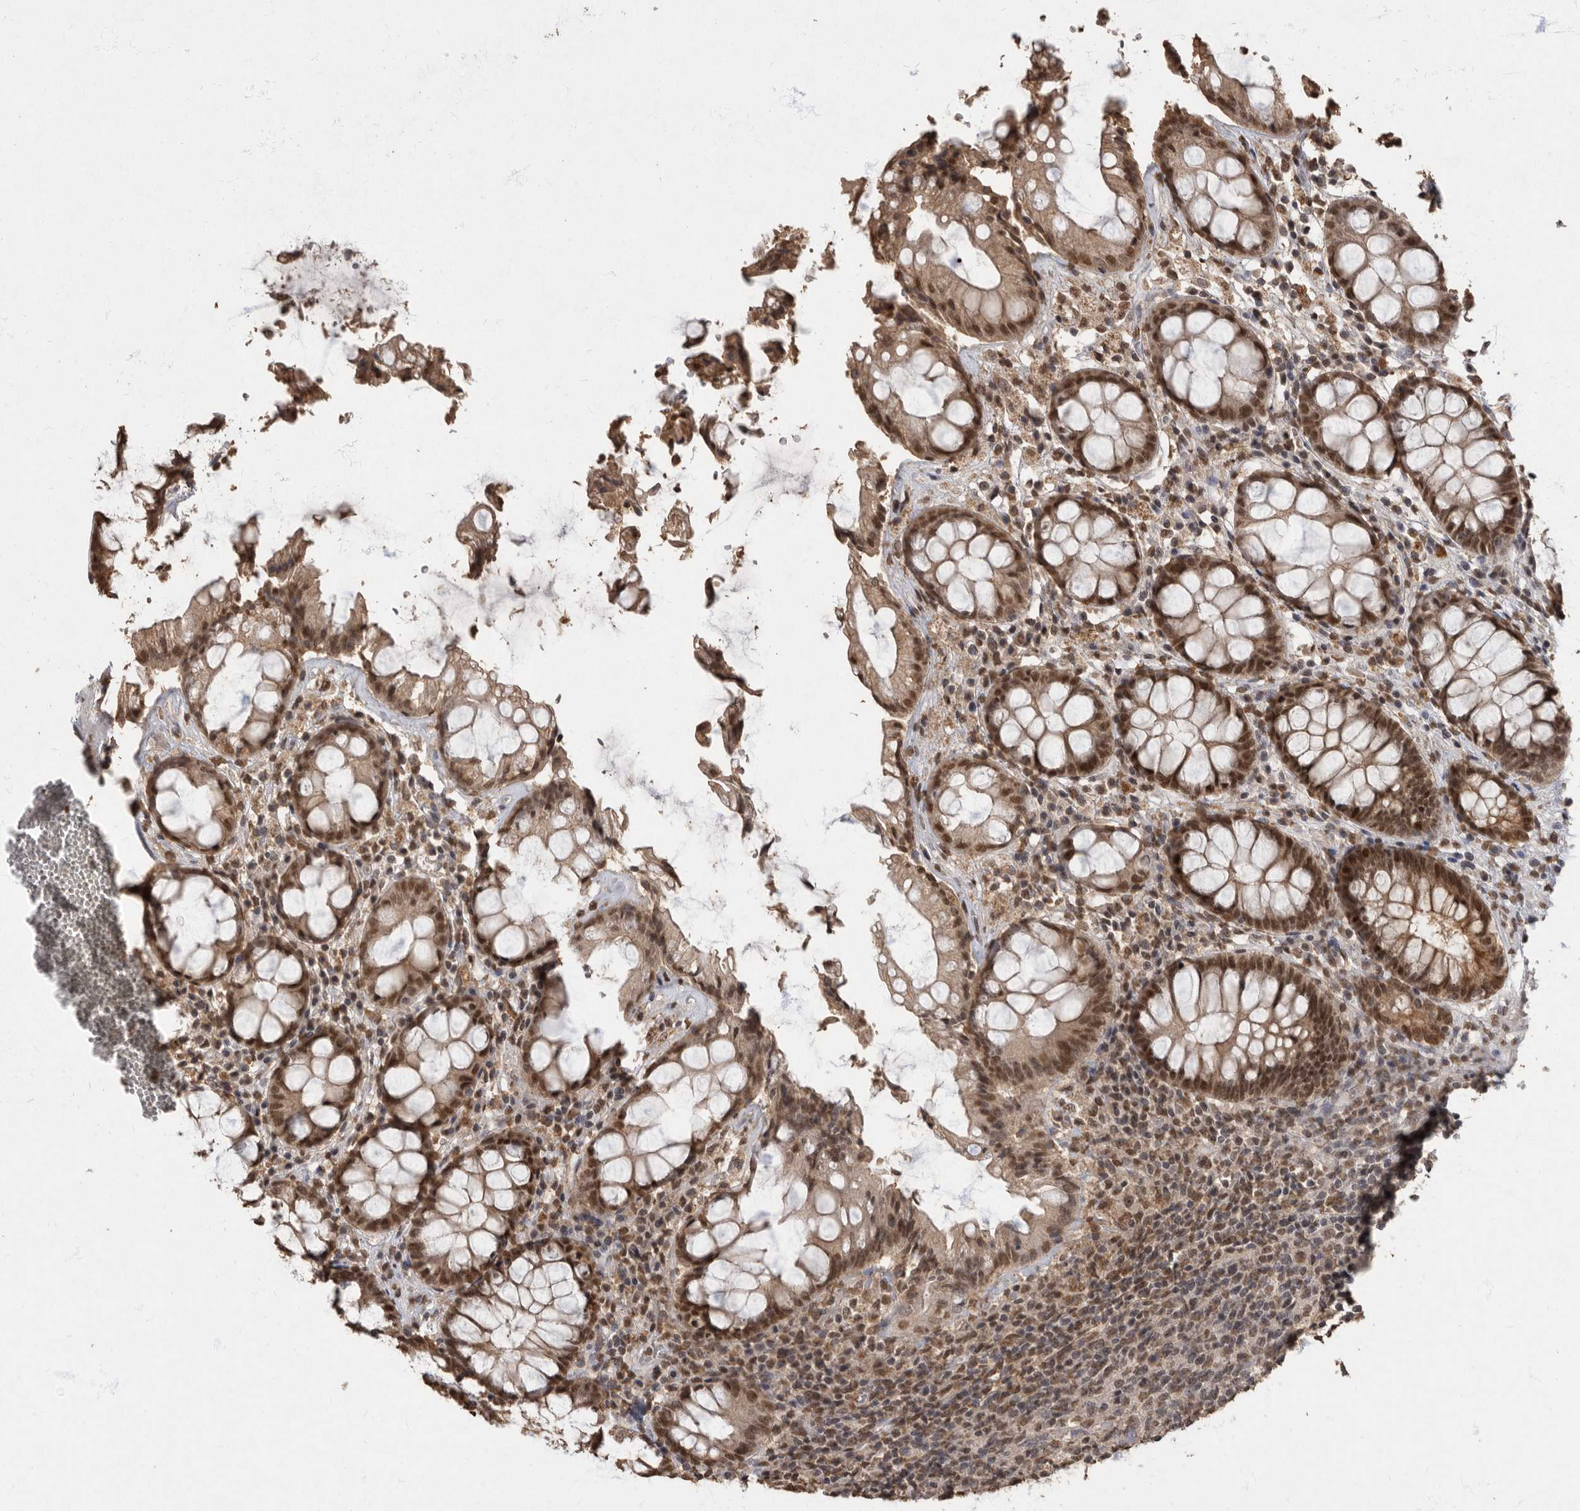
{"staining": {"intensity": "strong", "quantity": ">75%", "location": "cytoplasmic/membranous,nuclear"}, "tissue": "rectum", "cell_type": "Glandular cells", "image_type": "normal", "snomed": [{"axis": "morphology", "description": "Normal tissue, NOS"}, {"axis": "topography", "description": "Rectum"}], "caption": "Strong cytoplasmic/membranous,nuclear protein positivity is present in about >75% of glandular cells in rectum.", "gene": "NBL1", "patient": {"sex": "male", "age": 64}}